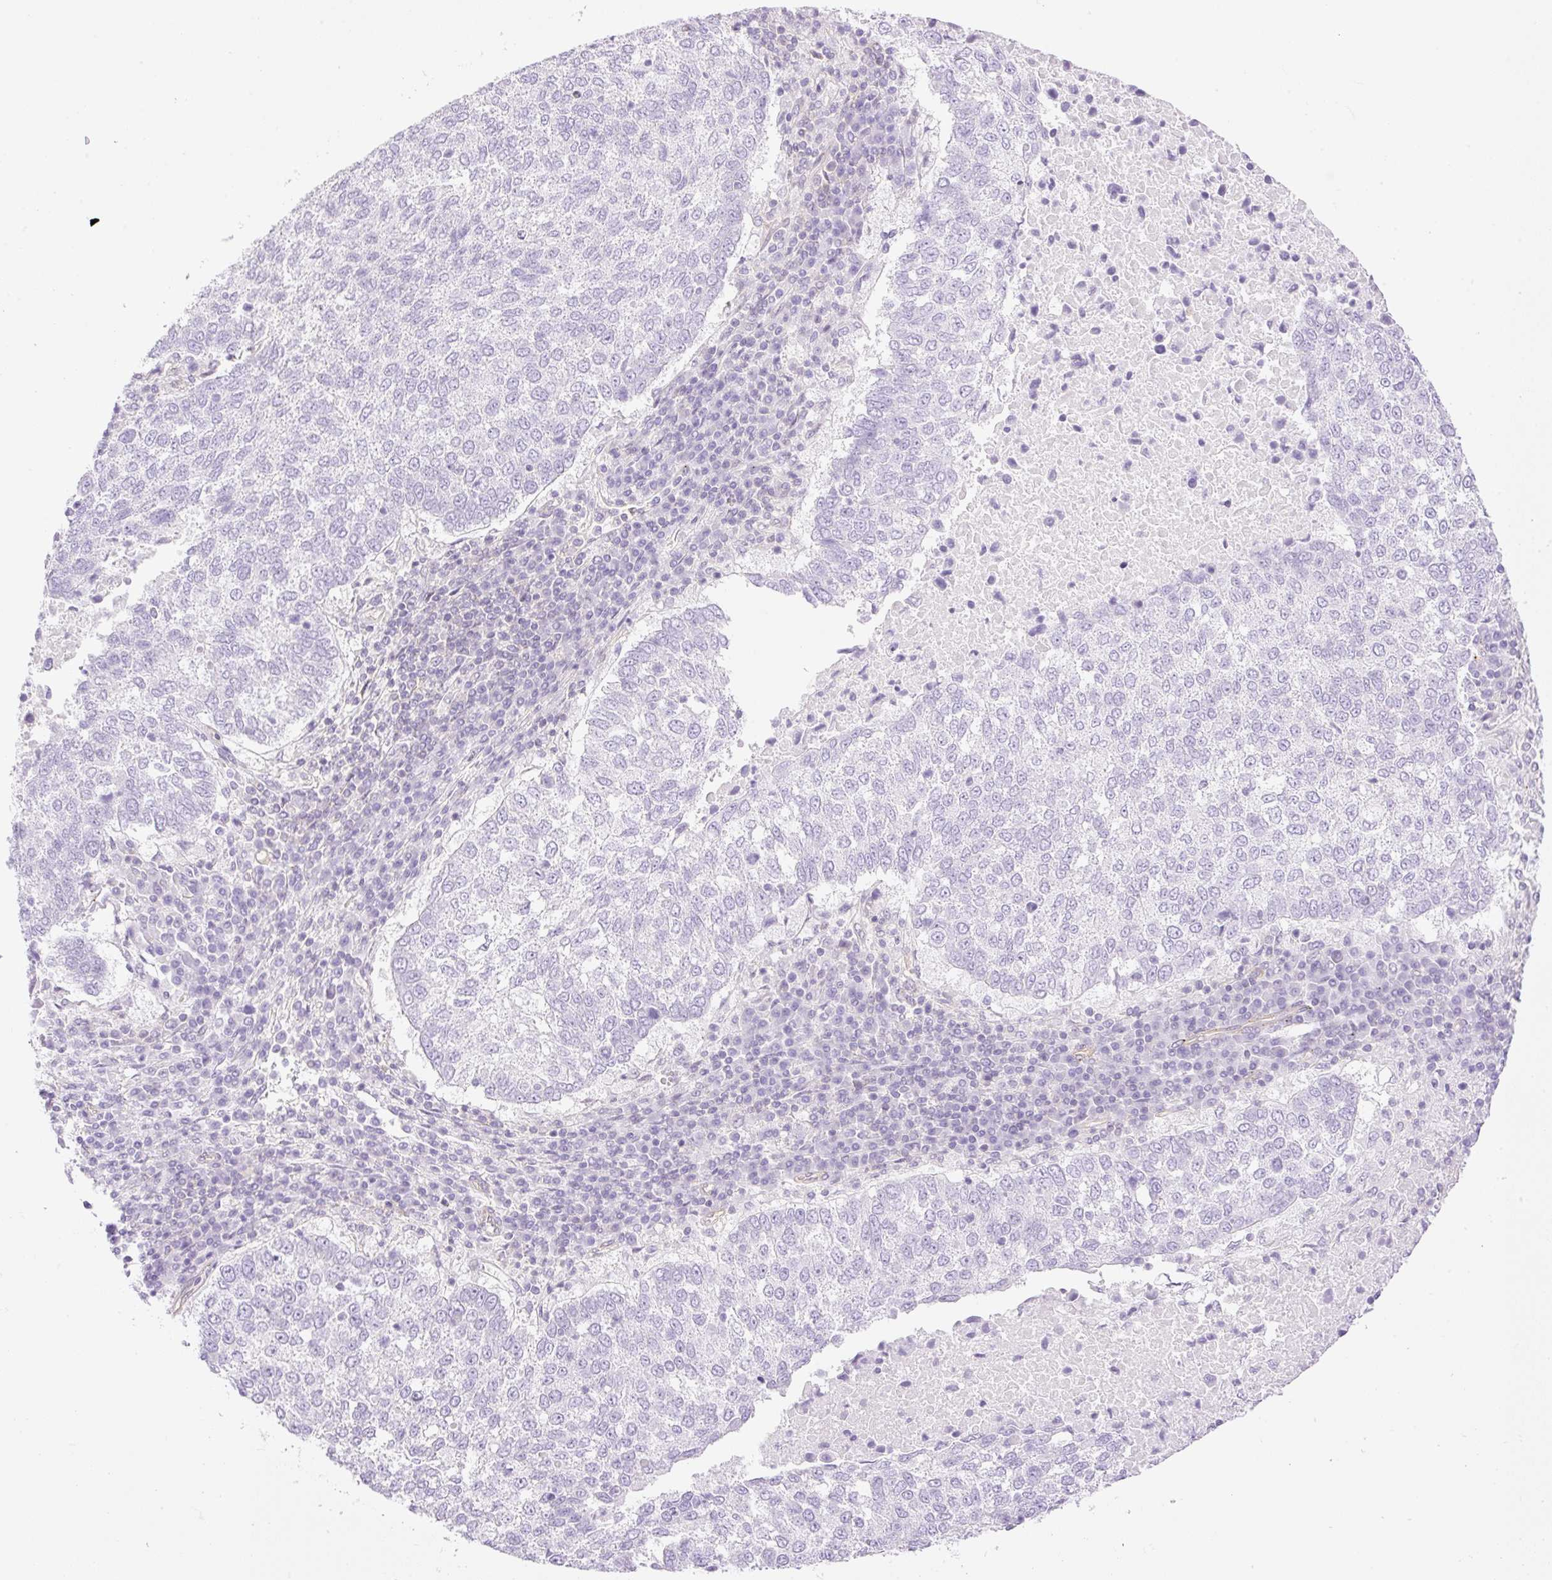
{"staining": {"intensity": "negative", "quantity": "none", "location": "none"}, "tissue": "lung cancer", "cell_type": "Tumor cells", "image_type": "cancer", "snomed": [{"axis": "morphology", "description": "Squamous cell carcinoma, NOS"}, {"axis": "topography", "description": "Lung"}], "caption": "Photomicrograph shows no protein expression in tumor cells of lung squamous cell carcinoma tissue.", "gene": "EHD3", "patient": {"sex": "male", "age": 73}}